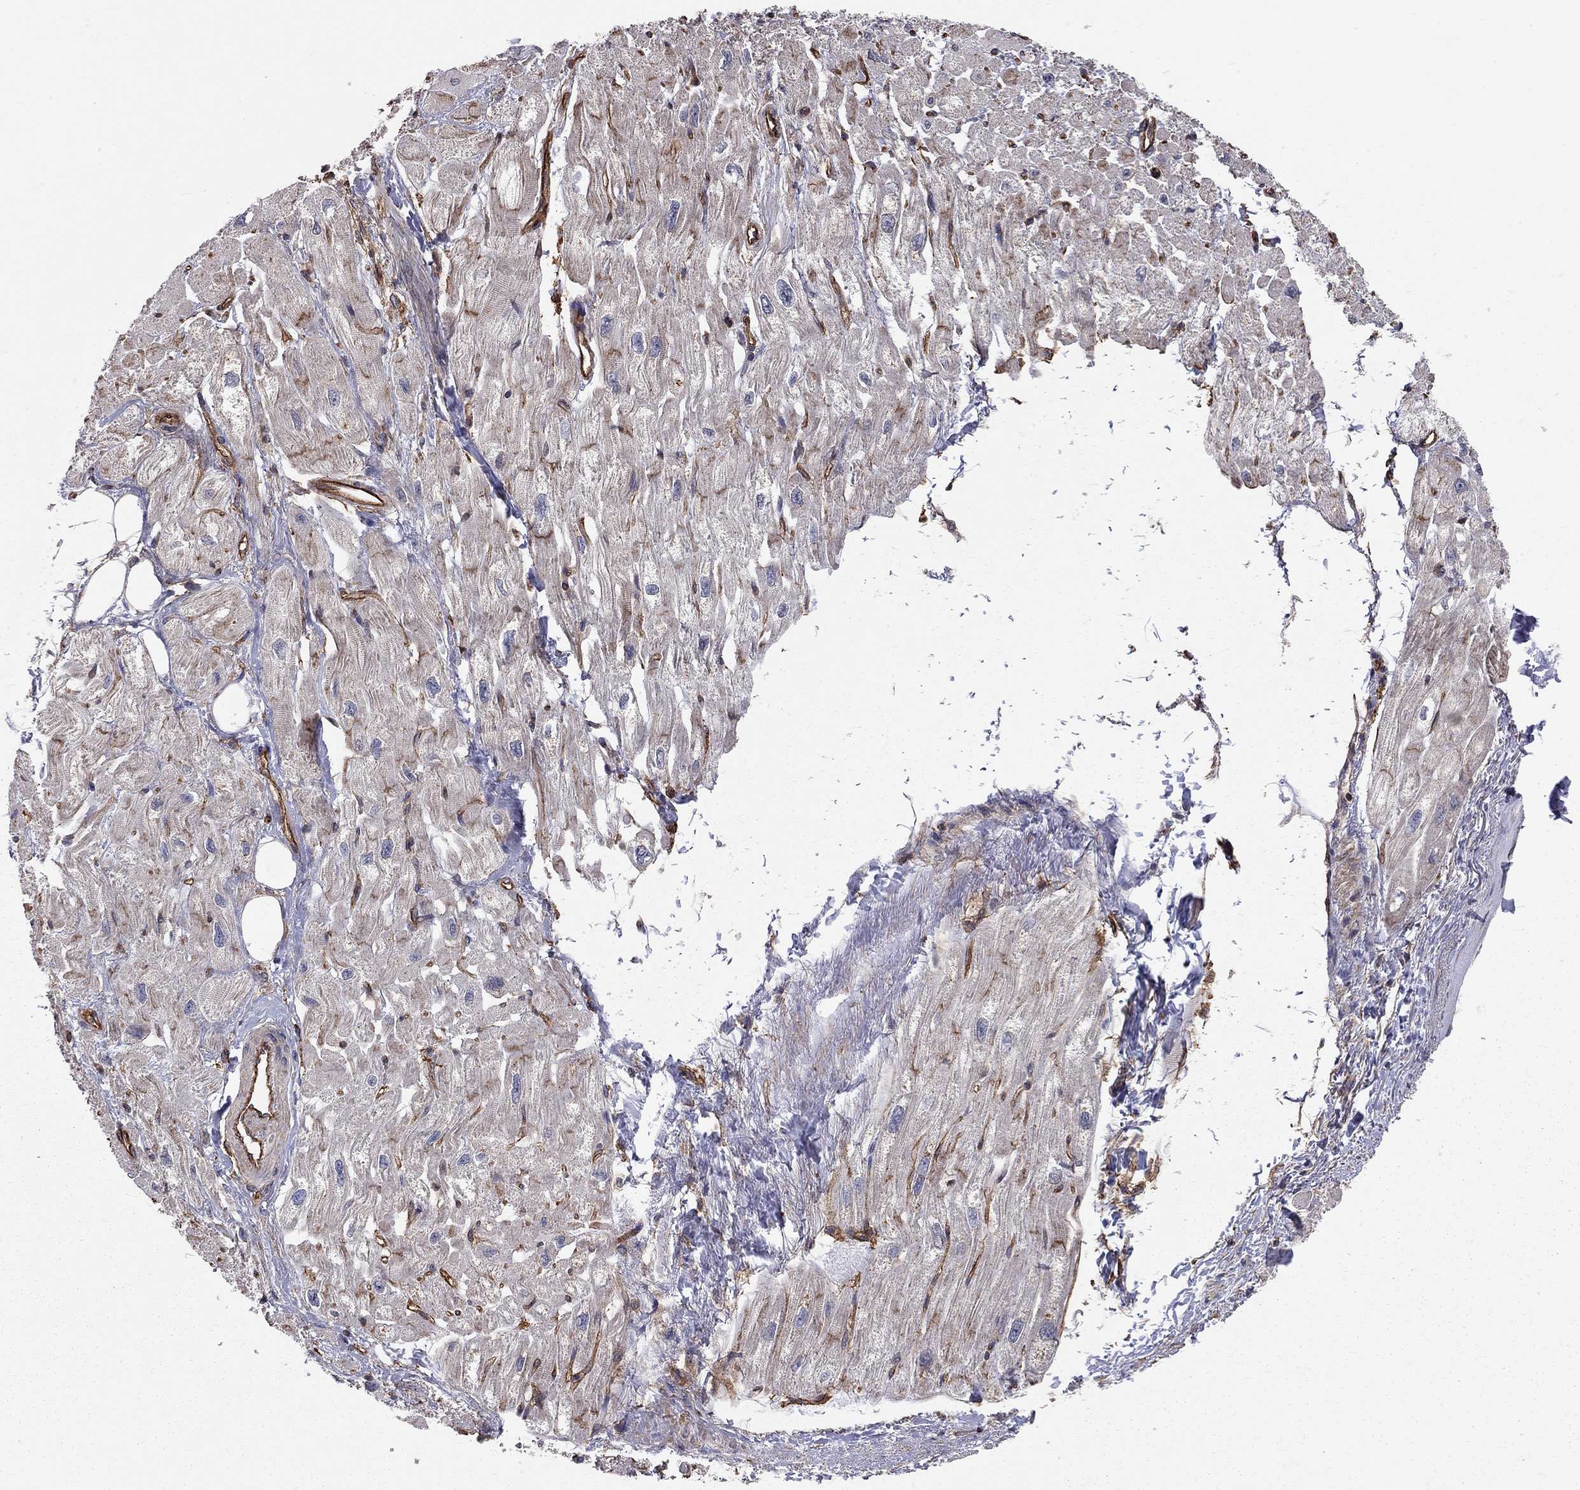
{"staining": {"intensity": "negative", "quantity": "none", "location": "none"}, "tissue": "heart muscle", "cell_type": "Cardiomyocytes", "image_type": "normal", "snomed": [{"axis": "morphology", "description": "Normal tissue, NOS"}, {"axis": "topography", "description": "Heart"}], "caption": "DAB immunohistochemical staining of normal human heart muscle displays no significant staining in cardiomyocytes. (Brightfield microscopy of DAB (3,3'-diaminobenzidine) immunohistochemistry at high magnification).", "gene": "RASEF", "patient": {"sex": "male", "age": 66}}